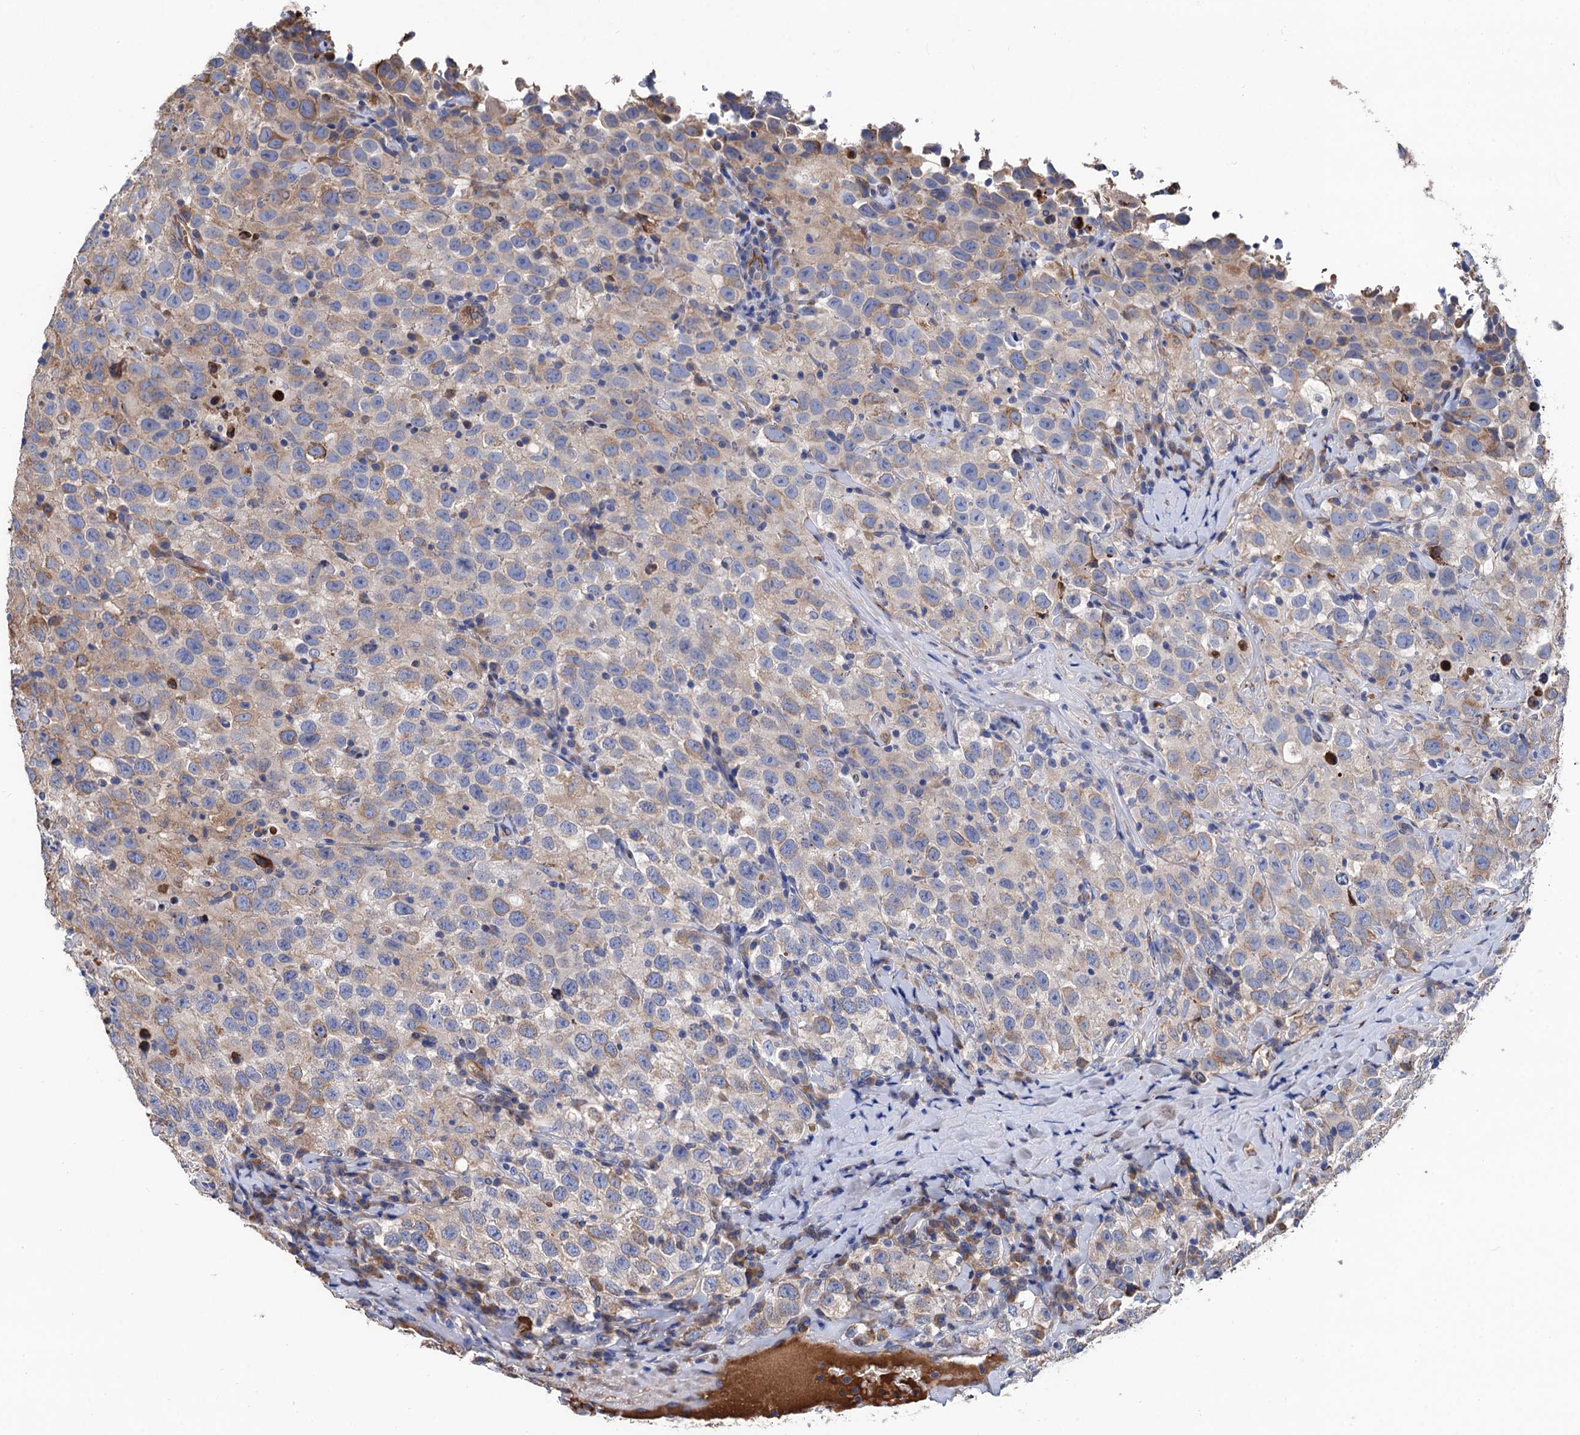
{"staining": {"intensity": "weak", "quantity": "<25%", "location": "cytoplasmic/membranous"}, "tissue": "testis cancer", "cell_type": "Tumor cells", "image_type": "cancer", "snomed": [{"axis": "morphology", "description": "Seminoma, NOS"}, {"axis": "topography", "description": "Testis"}], "caption": "Tumor cells are negative for brown protein staining in seminoma (testis).", "gene": "CNNM1", "patient": {"sex": "male", "age": 41}}